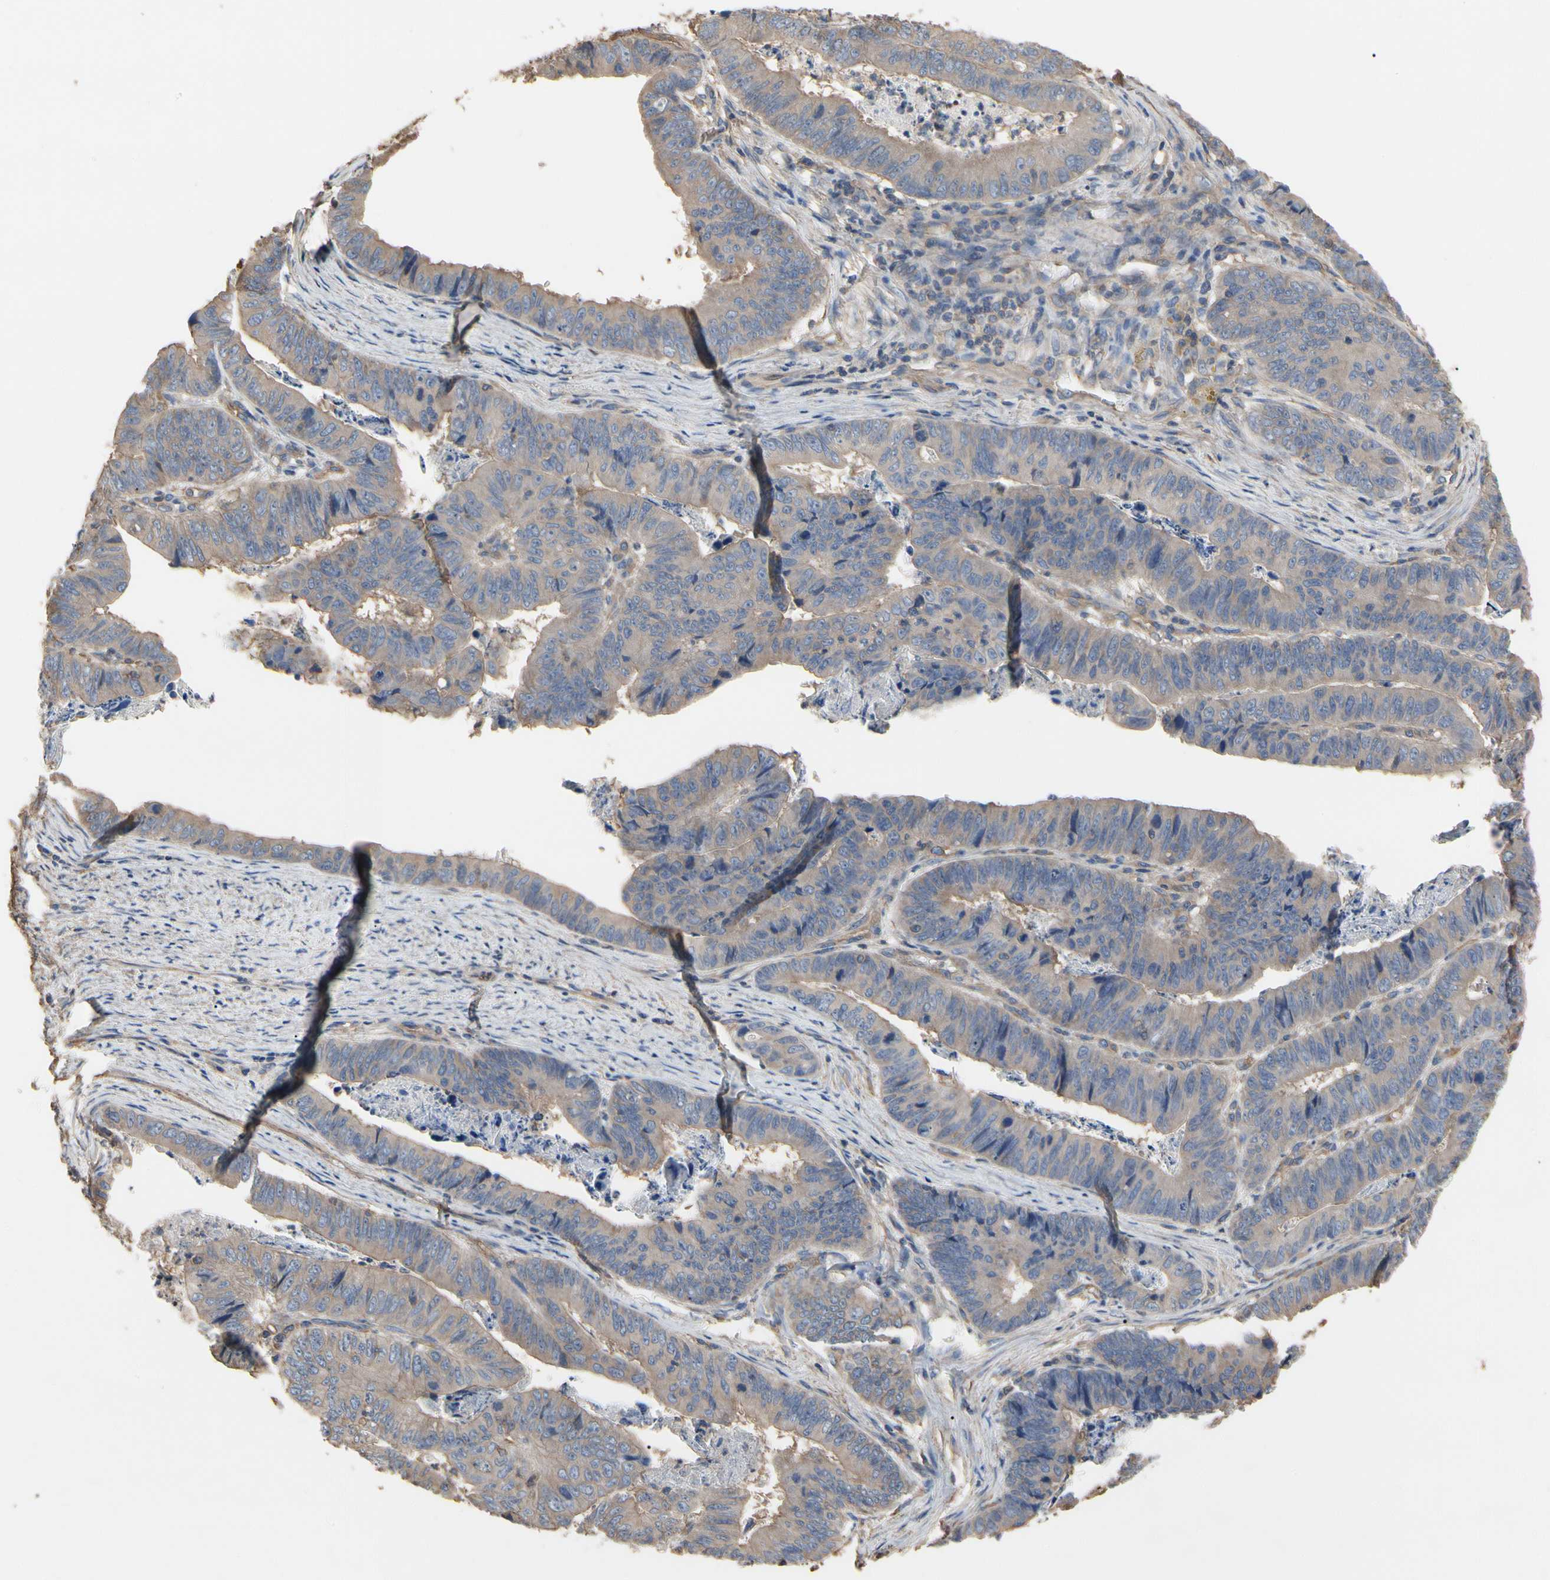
{"staining": {"intensity": "weak", "quantity": ">75%", "location": "cytoplasmic/membranous"}, "tissue": "stomach cancer", "cell_type": "Tumor cells", "image_type": "cancer", "snomed": [{"axis": "morphology", "description": "Adenocarcinoma, NOS"}, {"axis": "topography", "description": "Stomach, lower"}], "caption": "This photomicrograph displays immunohistochemistry (IHC) staining of human stomach cancer (adenocarcinoma), with low weak cytoplasmic/membranous staining in about >75% of tumor cells.", "gene": "PDZK1", "patient": {"sex": "male", "age": 77}}